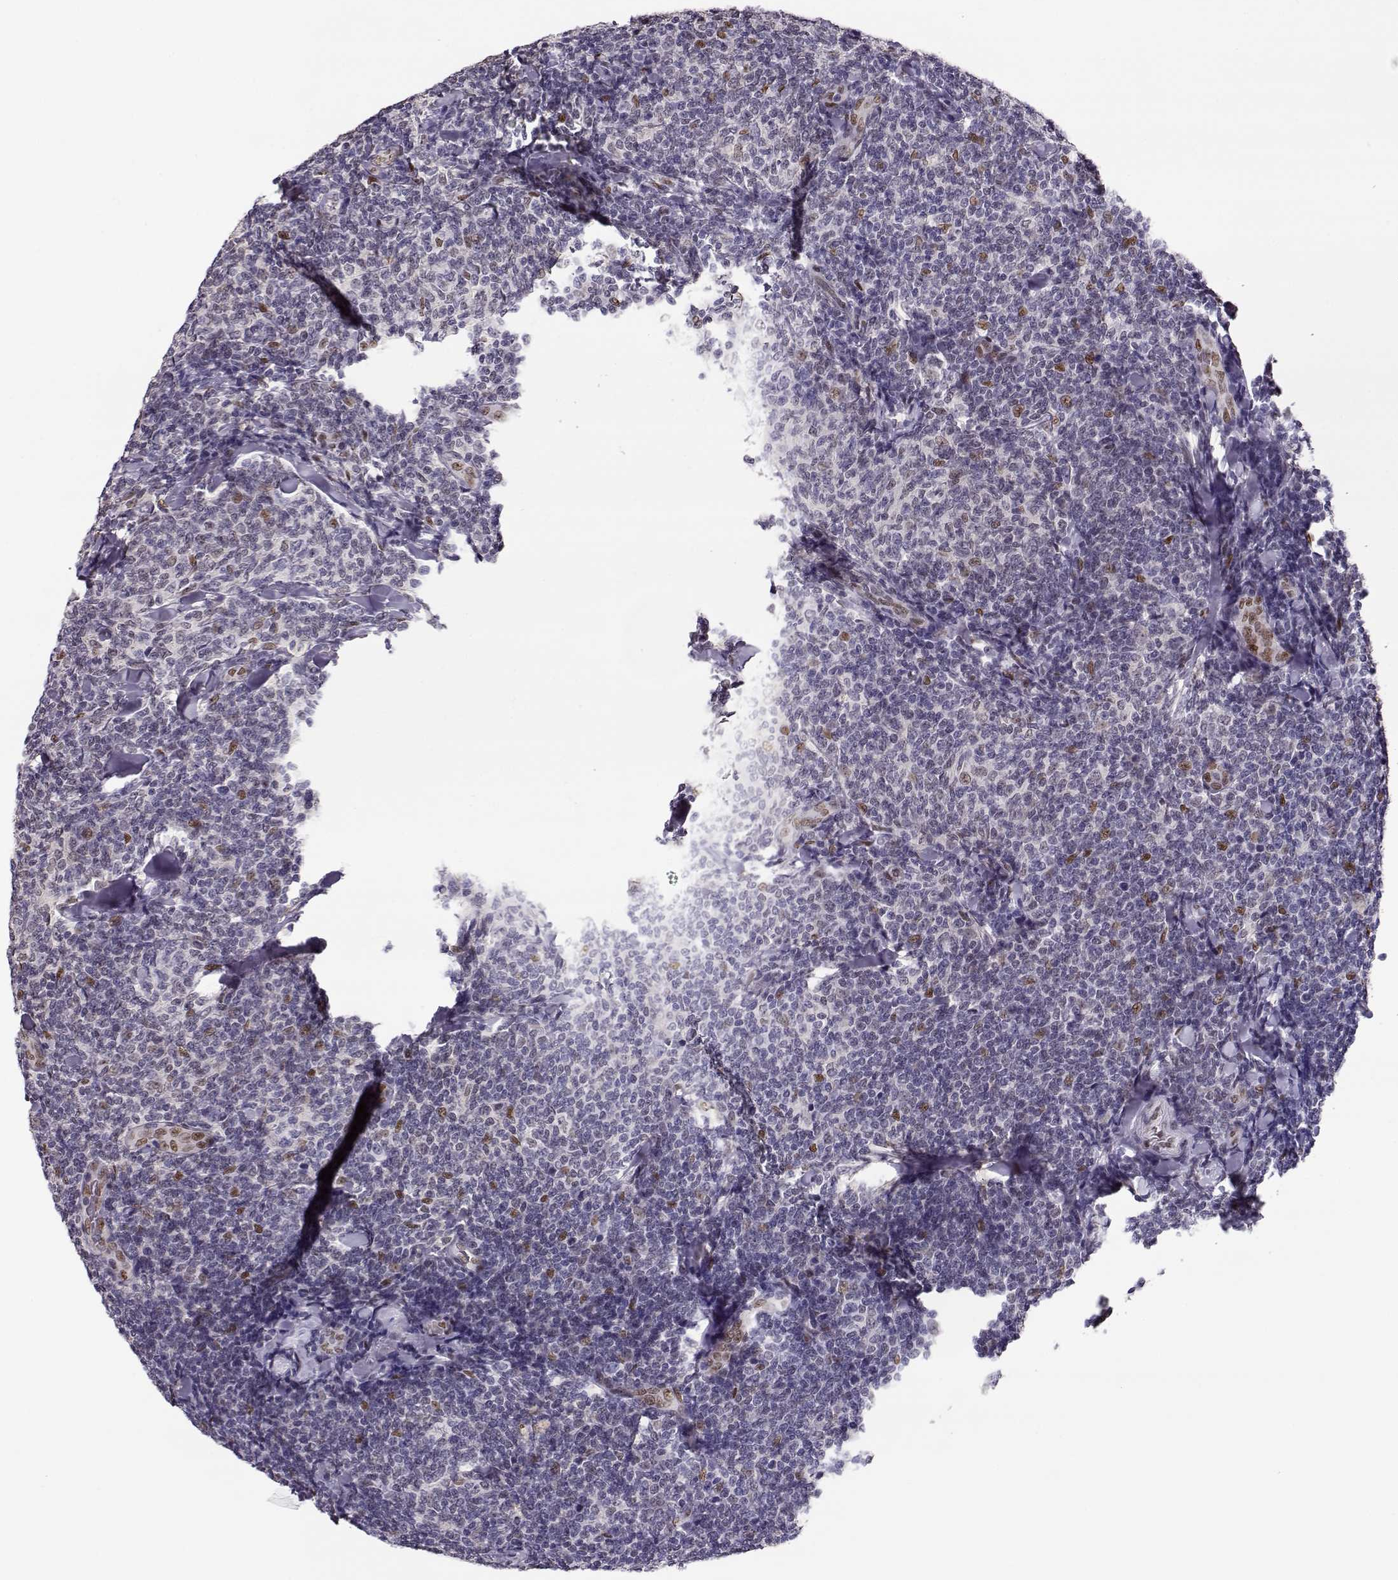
{"staining": {"intensity": "negative", "quantity": "none", "location": "none"}, "tissue": "lymphoma", "cell_type": "Tumor cells", "image_type": "cancer", "snomed": [{"axis": "morphology", "description": "Malignant lymphoma, non-Hodgkin's type, Low grade"}, {"axis": "topography", "description": "Lymph node"}], "caption": "High magnification brightfield microscopy of lymphoma stained with DAB (3,3'-diaminobenzidine) (brown) and counterstained with hematoxylin (blue): tumor cells show no significant positivity.", "gene": "POLI", "patient": {"sex": "female", "age": 56}}